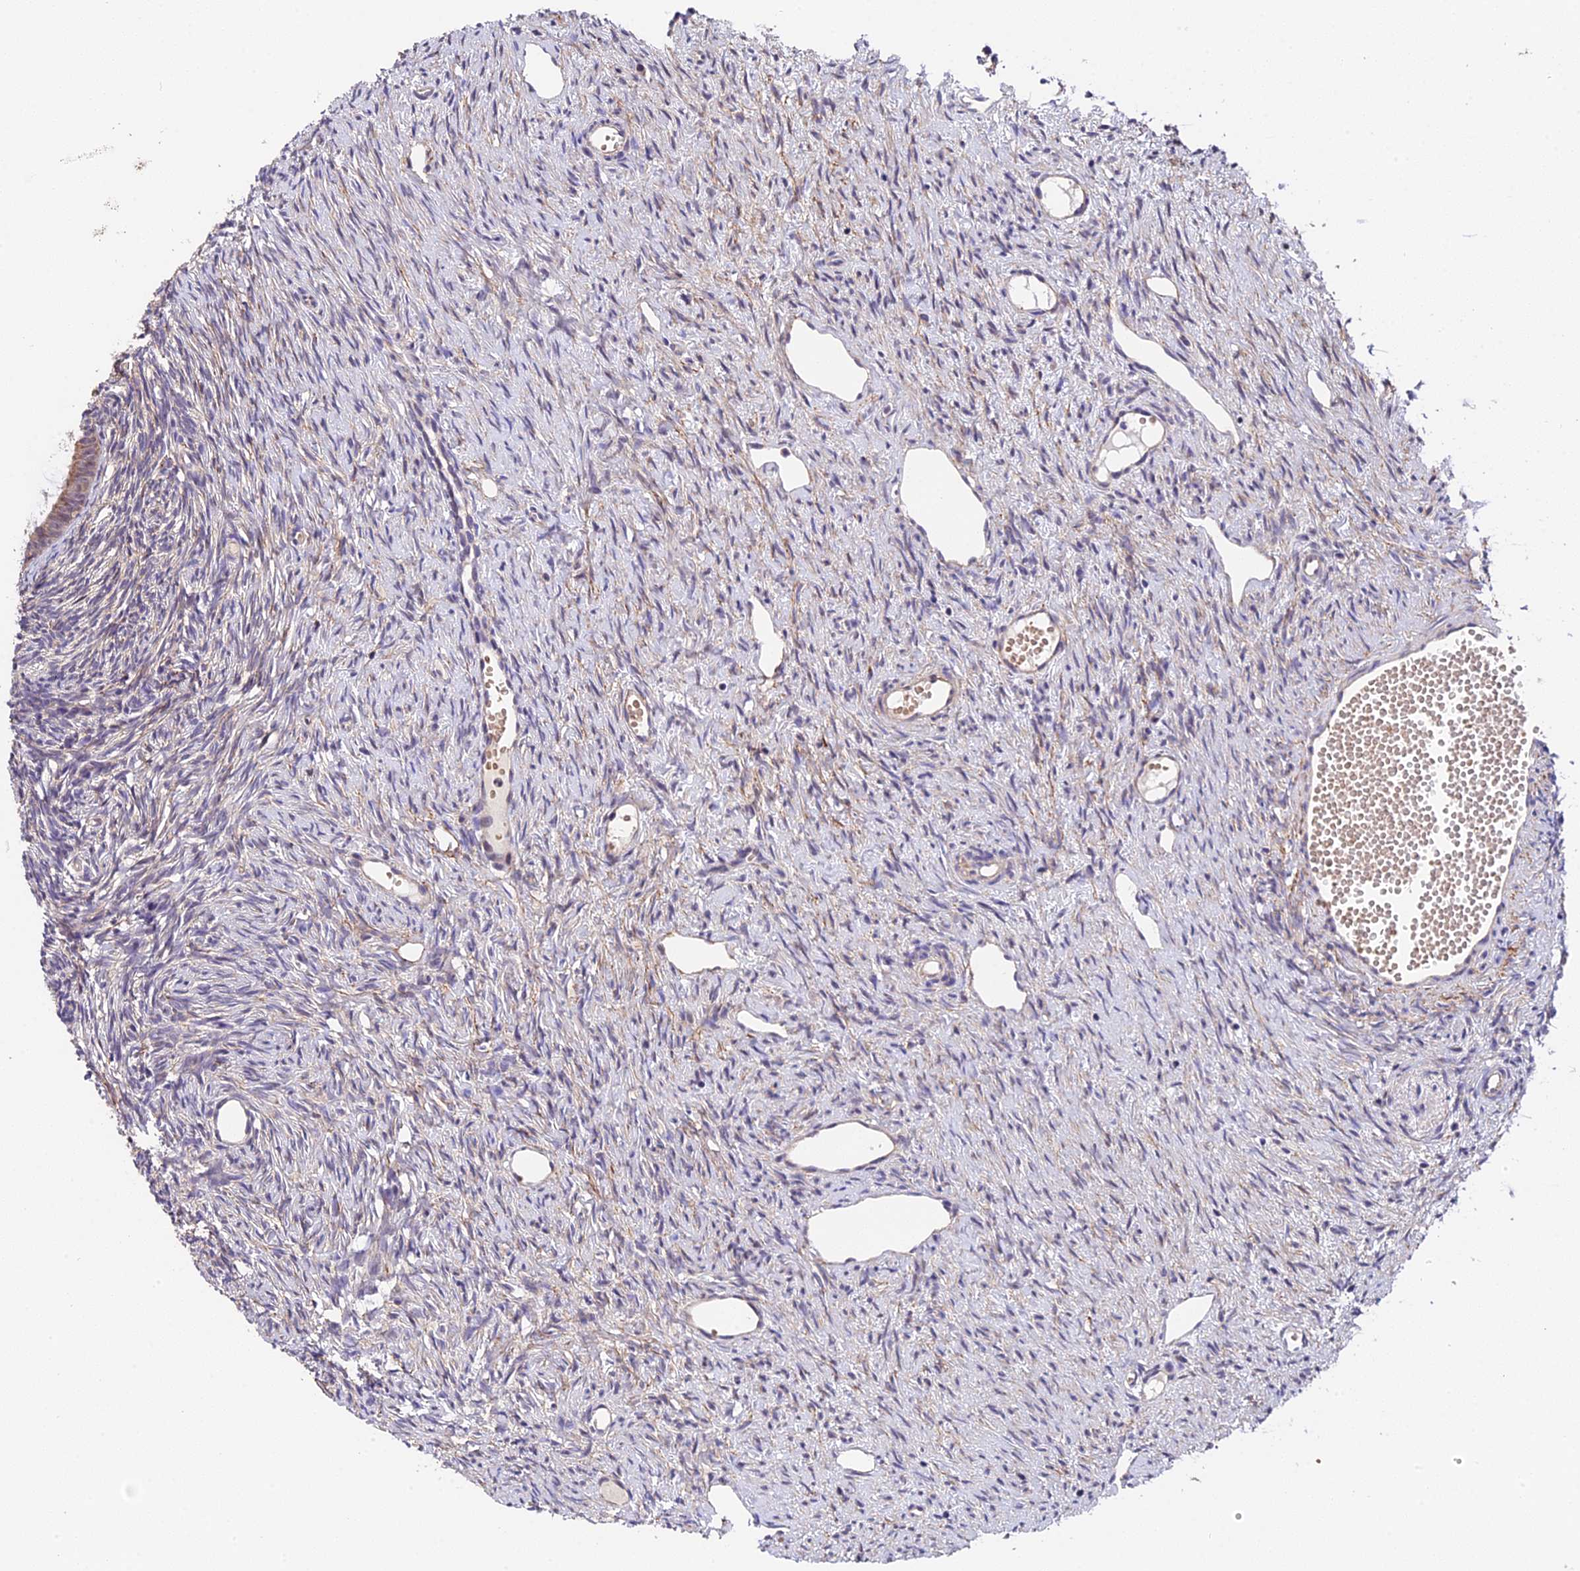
{"staining": {"intensity": "negative", "quantity": "none", "location": "none"}, "tissue": "ovary", "cell_type": "Follicle cells", "image_type": "normal", "snomed": [{"axis": "morphology", "description": "Normal tissue, NOS"}, {"axis": "topography", "description": "Ovary"}], "caption": "DAB (3,3'-diaminobenzidine) immunohistochemical staining of benign ovary reveals no significant staining in follicle cells.", "gene": "TRMT1", "patient": {"sex": "female", "age": 51}}